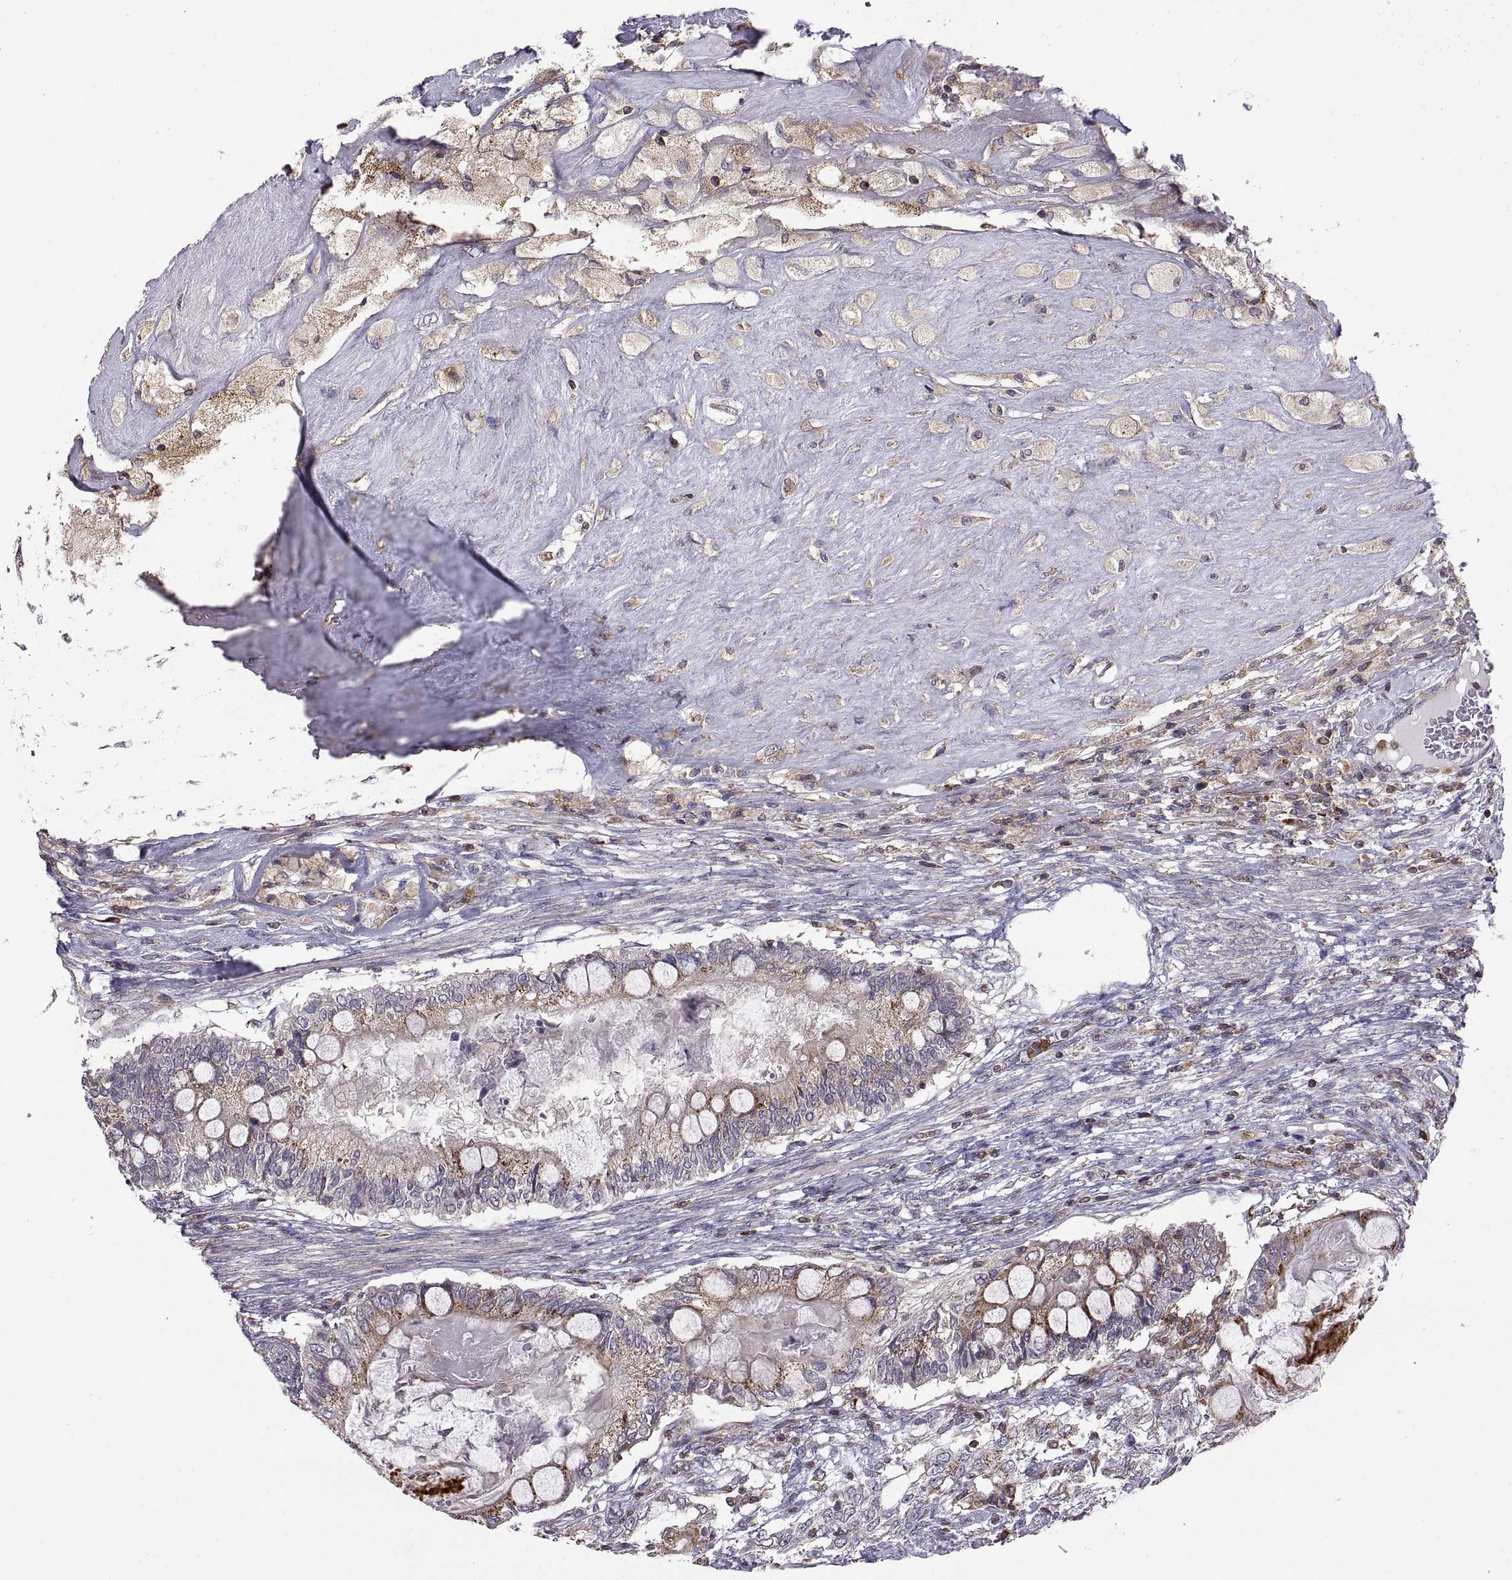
{"staining": {"intensity": "moderate", "quantity": "25%-75%", "location": "cytoplasmic/membranous"}, "tissue": "testis cancer", "cell_type": "Tumor cells", "image_type": "cancer", "snomed": [{"axis": "morphology", "description": "Seminoma, NOS"}, {"axis": "morphology", "description": "Carcinoma, Embryonal, NOS"}, {"axis": "topography", "description": "Testis"}], "caption": "Protein expression analysis of human testis cancer (embryonal carcinoma) reveals moderate cytoplasmic/membranous positivity in about 25%-75% of tumor cells.", "gene": "ACAP1", "patient": {"sex": "male", "age": 41}}